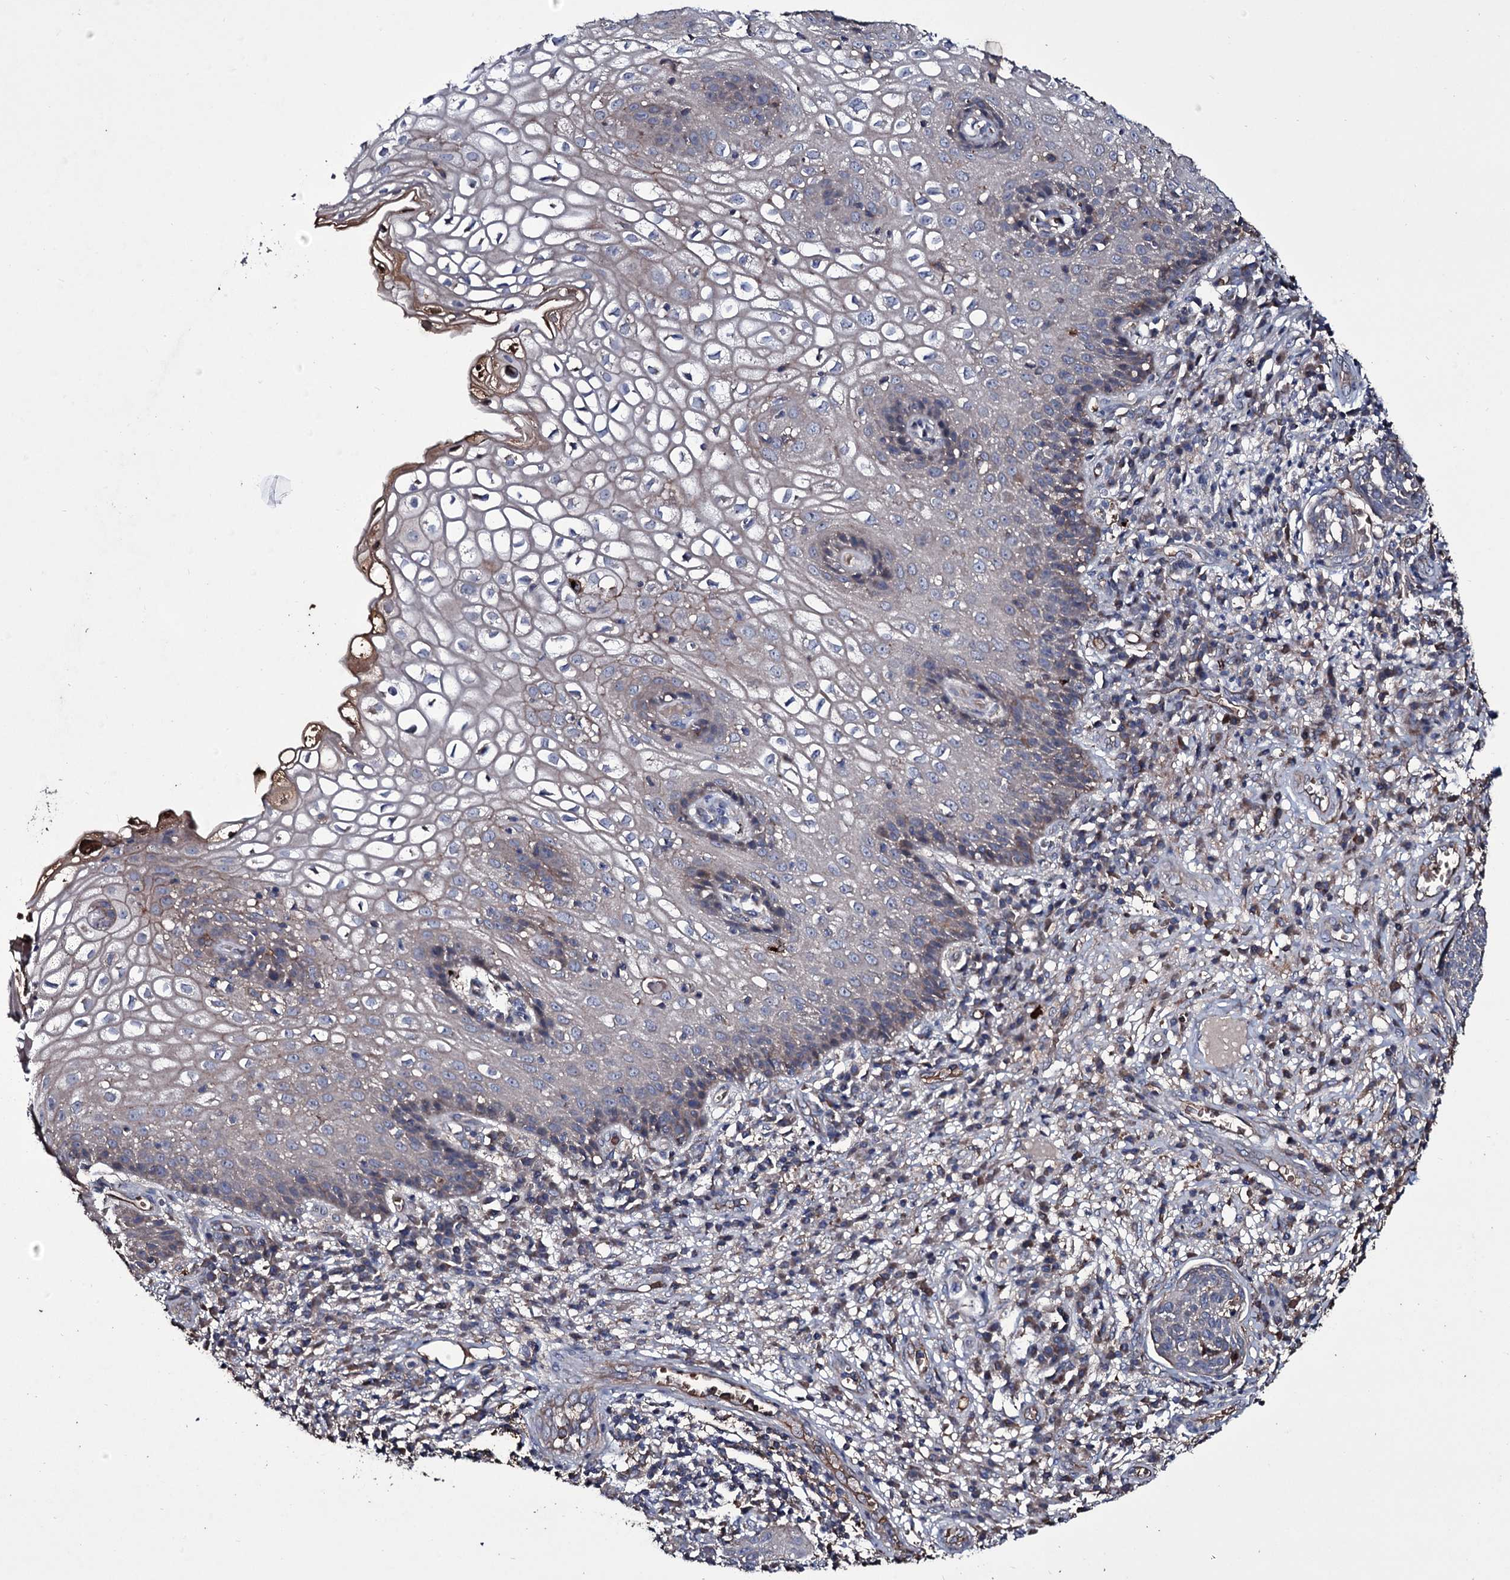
{"staining": {"intensity": "negative", "quantity": "none", "location": "none"}, "tissue": "cervical cancer", "cell_type": "Tumor cells", "image_type": "cancer", "snomed": [{"axis": "morphology", "description": "Squamous cell carcinoma, NOS"}, {"axis": "topography", "description": "Cervix"}], "caption": "Tumor cells are negative for protein expression in human cervical squamous cell carcinoma.", "gene": "ZSWIM8", "patient": {"sex": "female", "age": 34}}